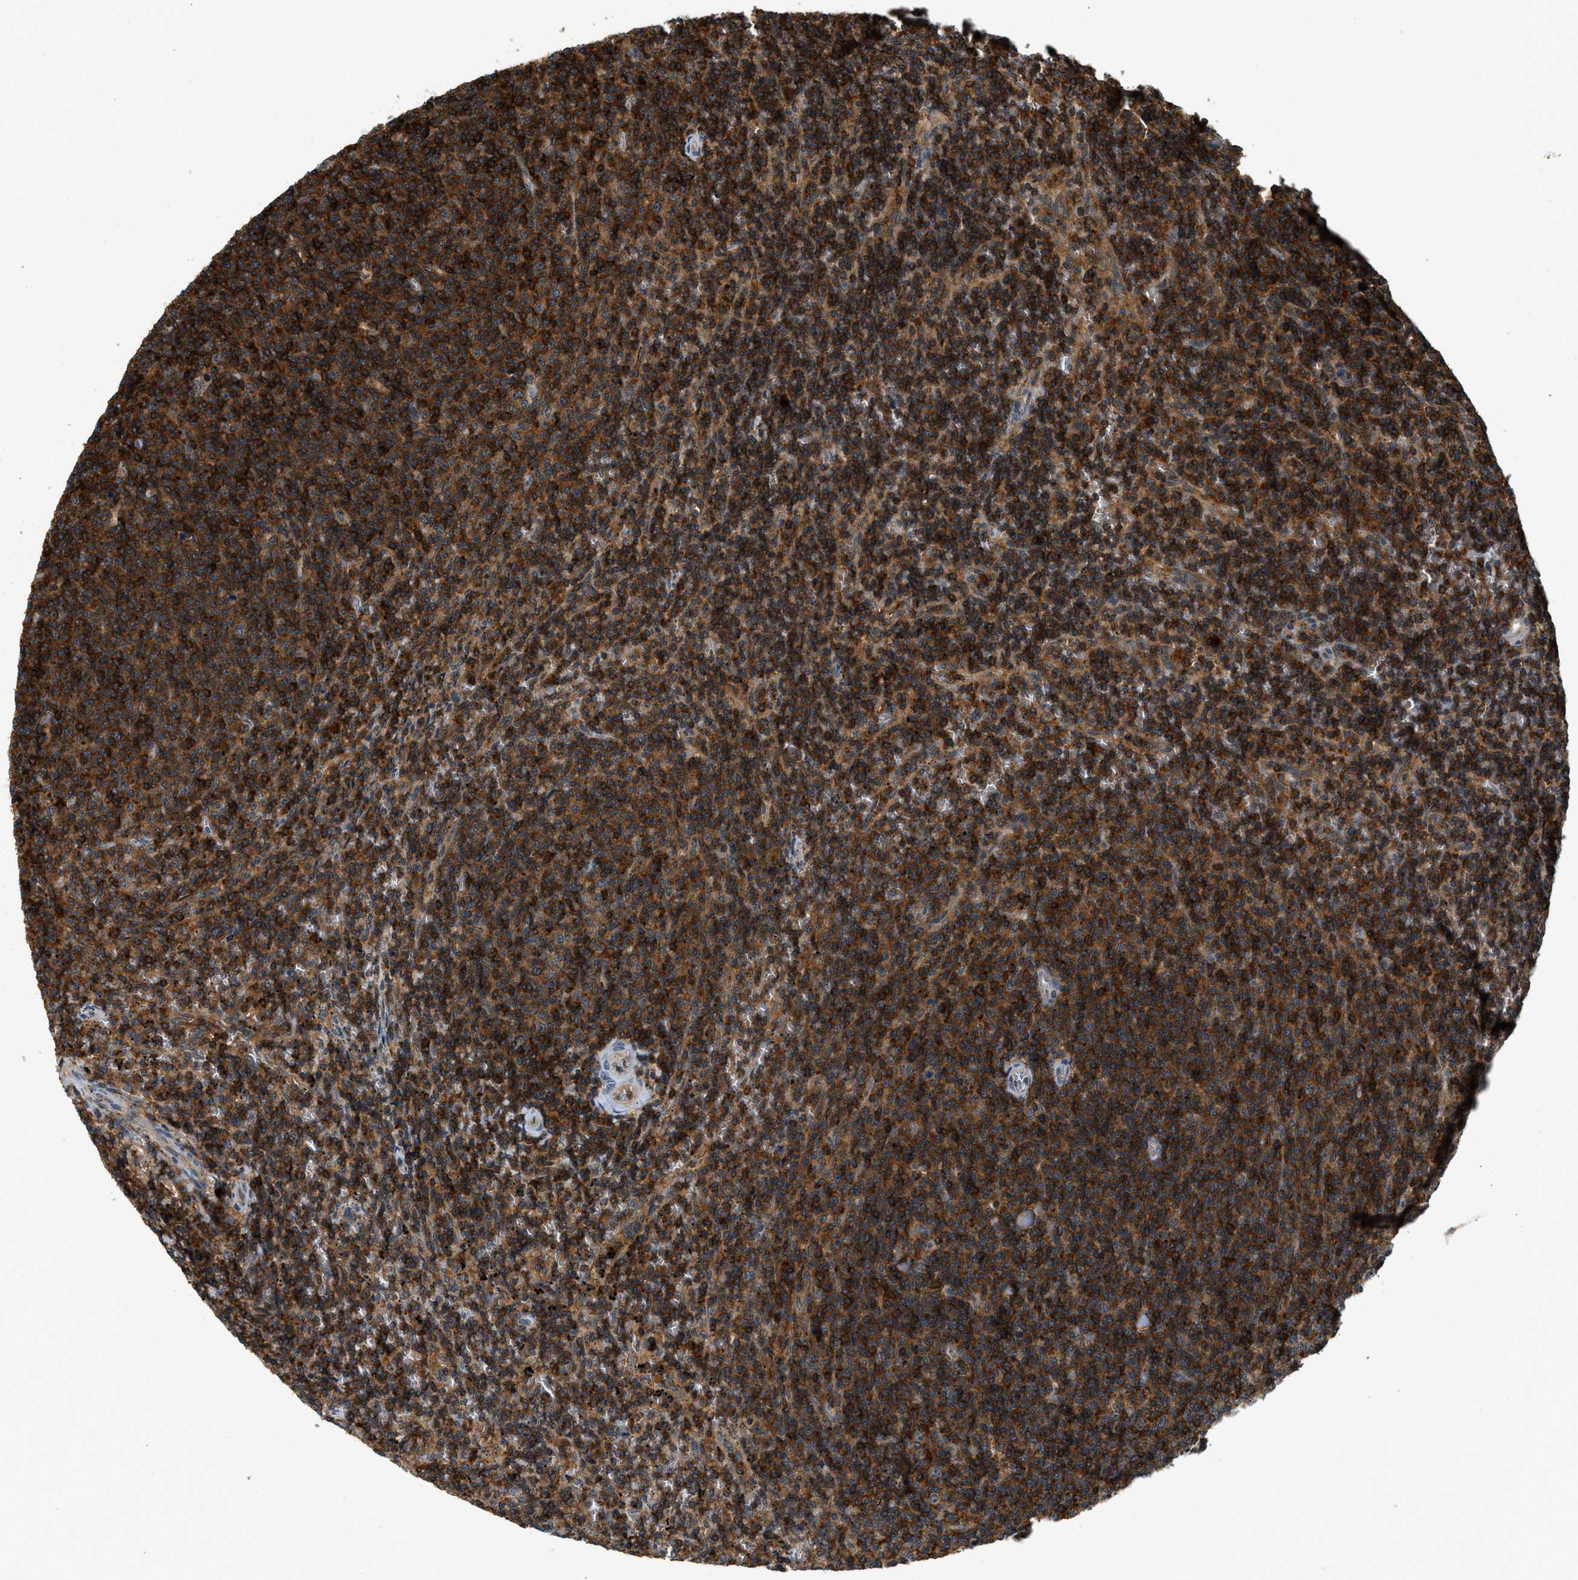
{"staining": {"intensity": "strong", "quantity": ">75%", "location": "cytoplasmic/membranous"}, "tissue": "lymphoma", "cell_type": "Tumor cells", "image_type": "cancer", "snomed": [{"axis": "morphology", "description": "Malignant lymphoma, non-Hodgkin's type, Low grade"}, {"axis": "topography", "description": "Spleen"}], "caption": "Malignant lymphoma, non-Hodgkin's type (low-grade) stained with immunohistochemistry shows strong cytoplasmic/membranous staining in approximately >75% of tumor cells. The protein is shown in brown color, while the nuclei are stained blue.", "gene": "GMPPB", "patient": {"sex": "female", "age": 50}}